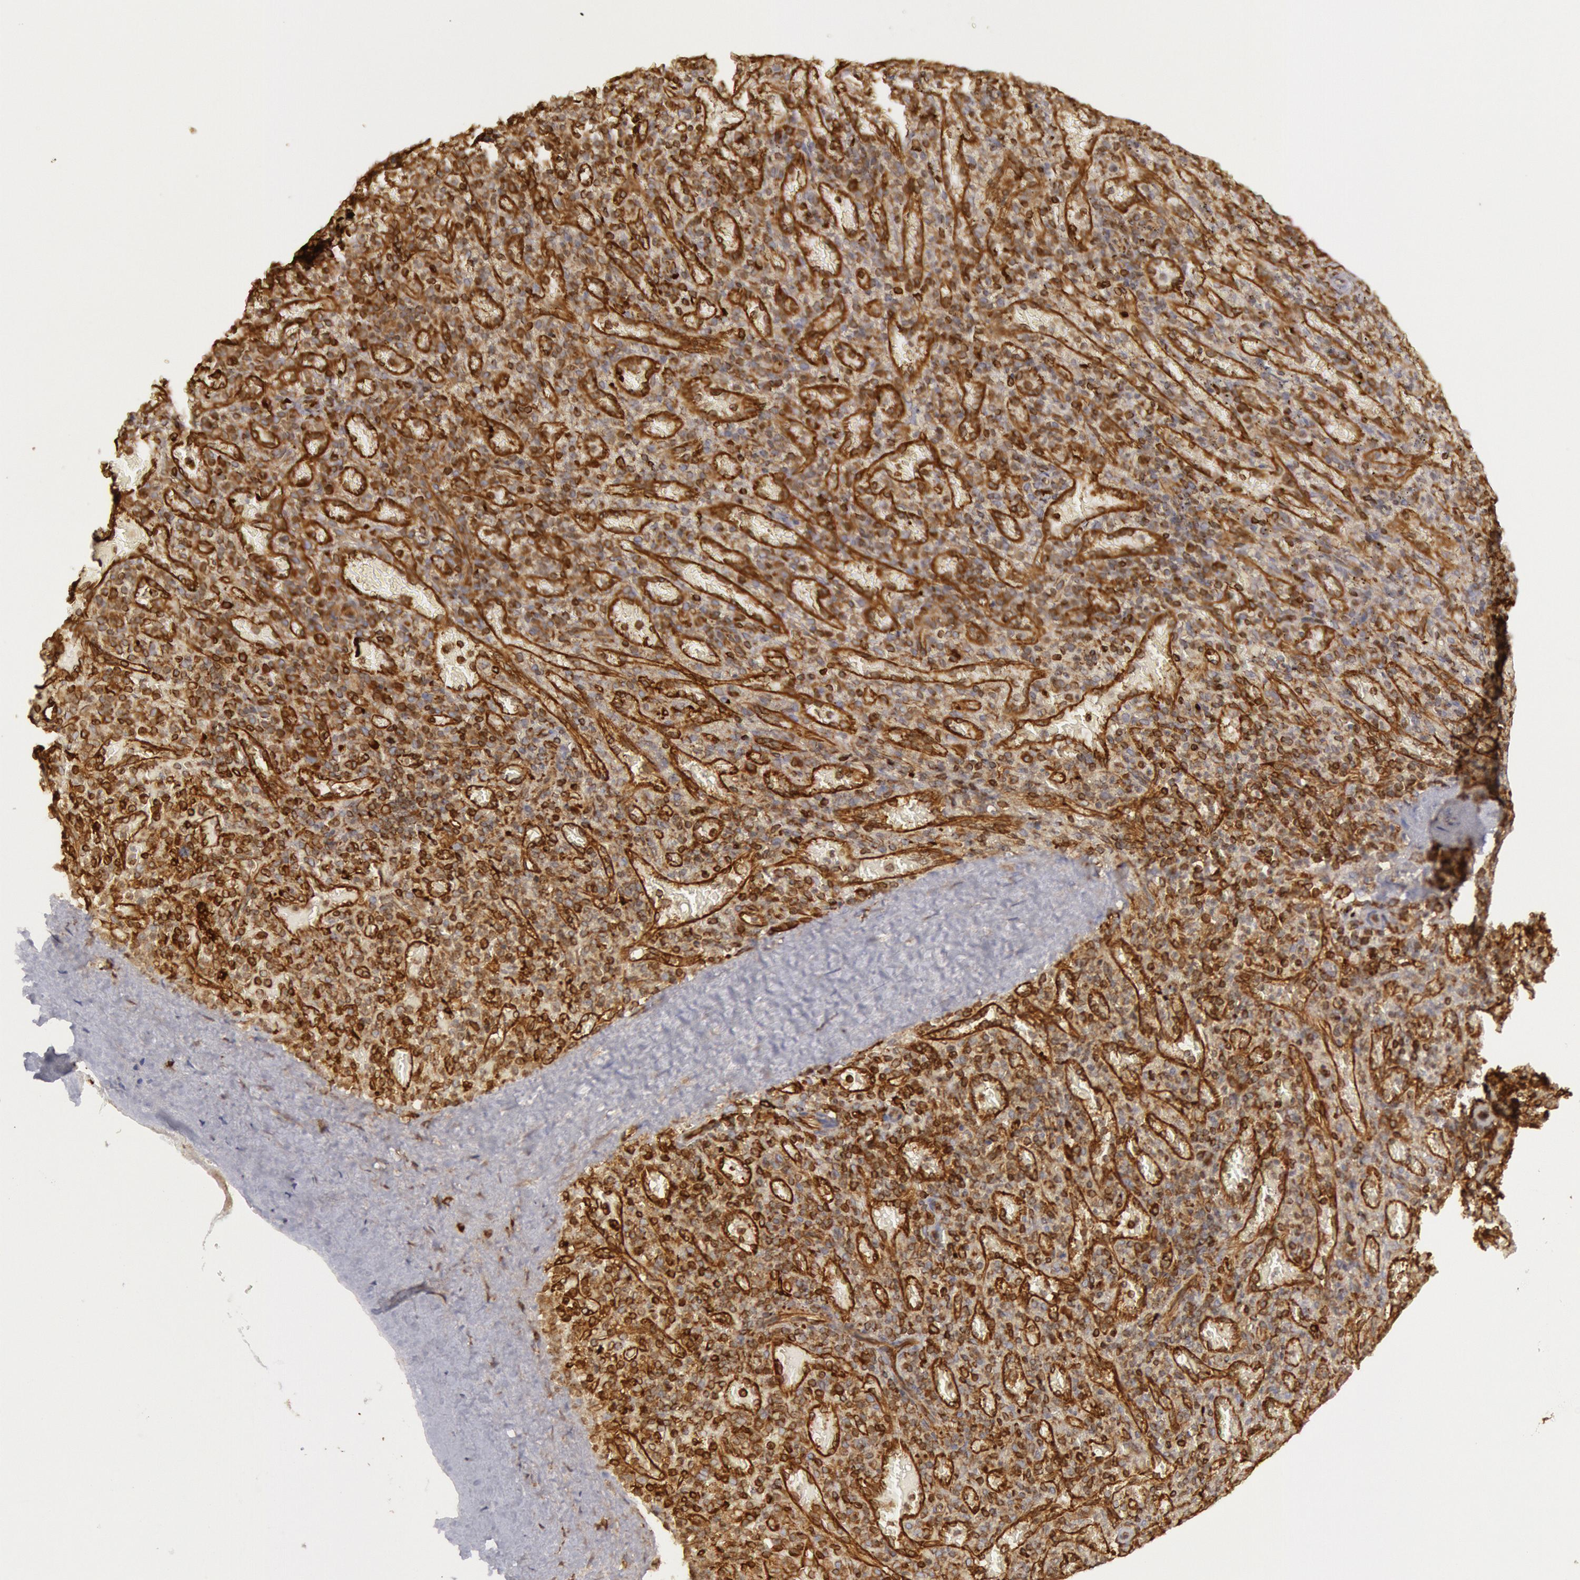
{"staining": {"intensity": "strong", "quantity": "25%-75%", "location": "cytoplasmic/membranous"}, "tissue": "spleen", "cell_type": "Cells in red pulp", "image_type": "normal", "snomed": [{"axis": "morphology", "description": "Normal tissue, NOS"}, {"axis": "topography", "description": "Spleen"}], "caption": "Strong cytoplasmic/membranous protein expression is identified in about 25%-75% of cells in red pulp in spleen. The protein is stained brown, and the nuclei are stained in blue (DAB IHC with brightfield microscopy, high magnification).", "gene": "ENSG00000250264", "patient": {"sex": "female", "age": 50}}